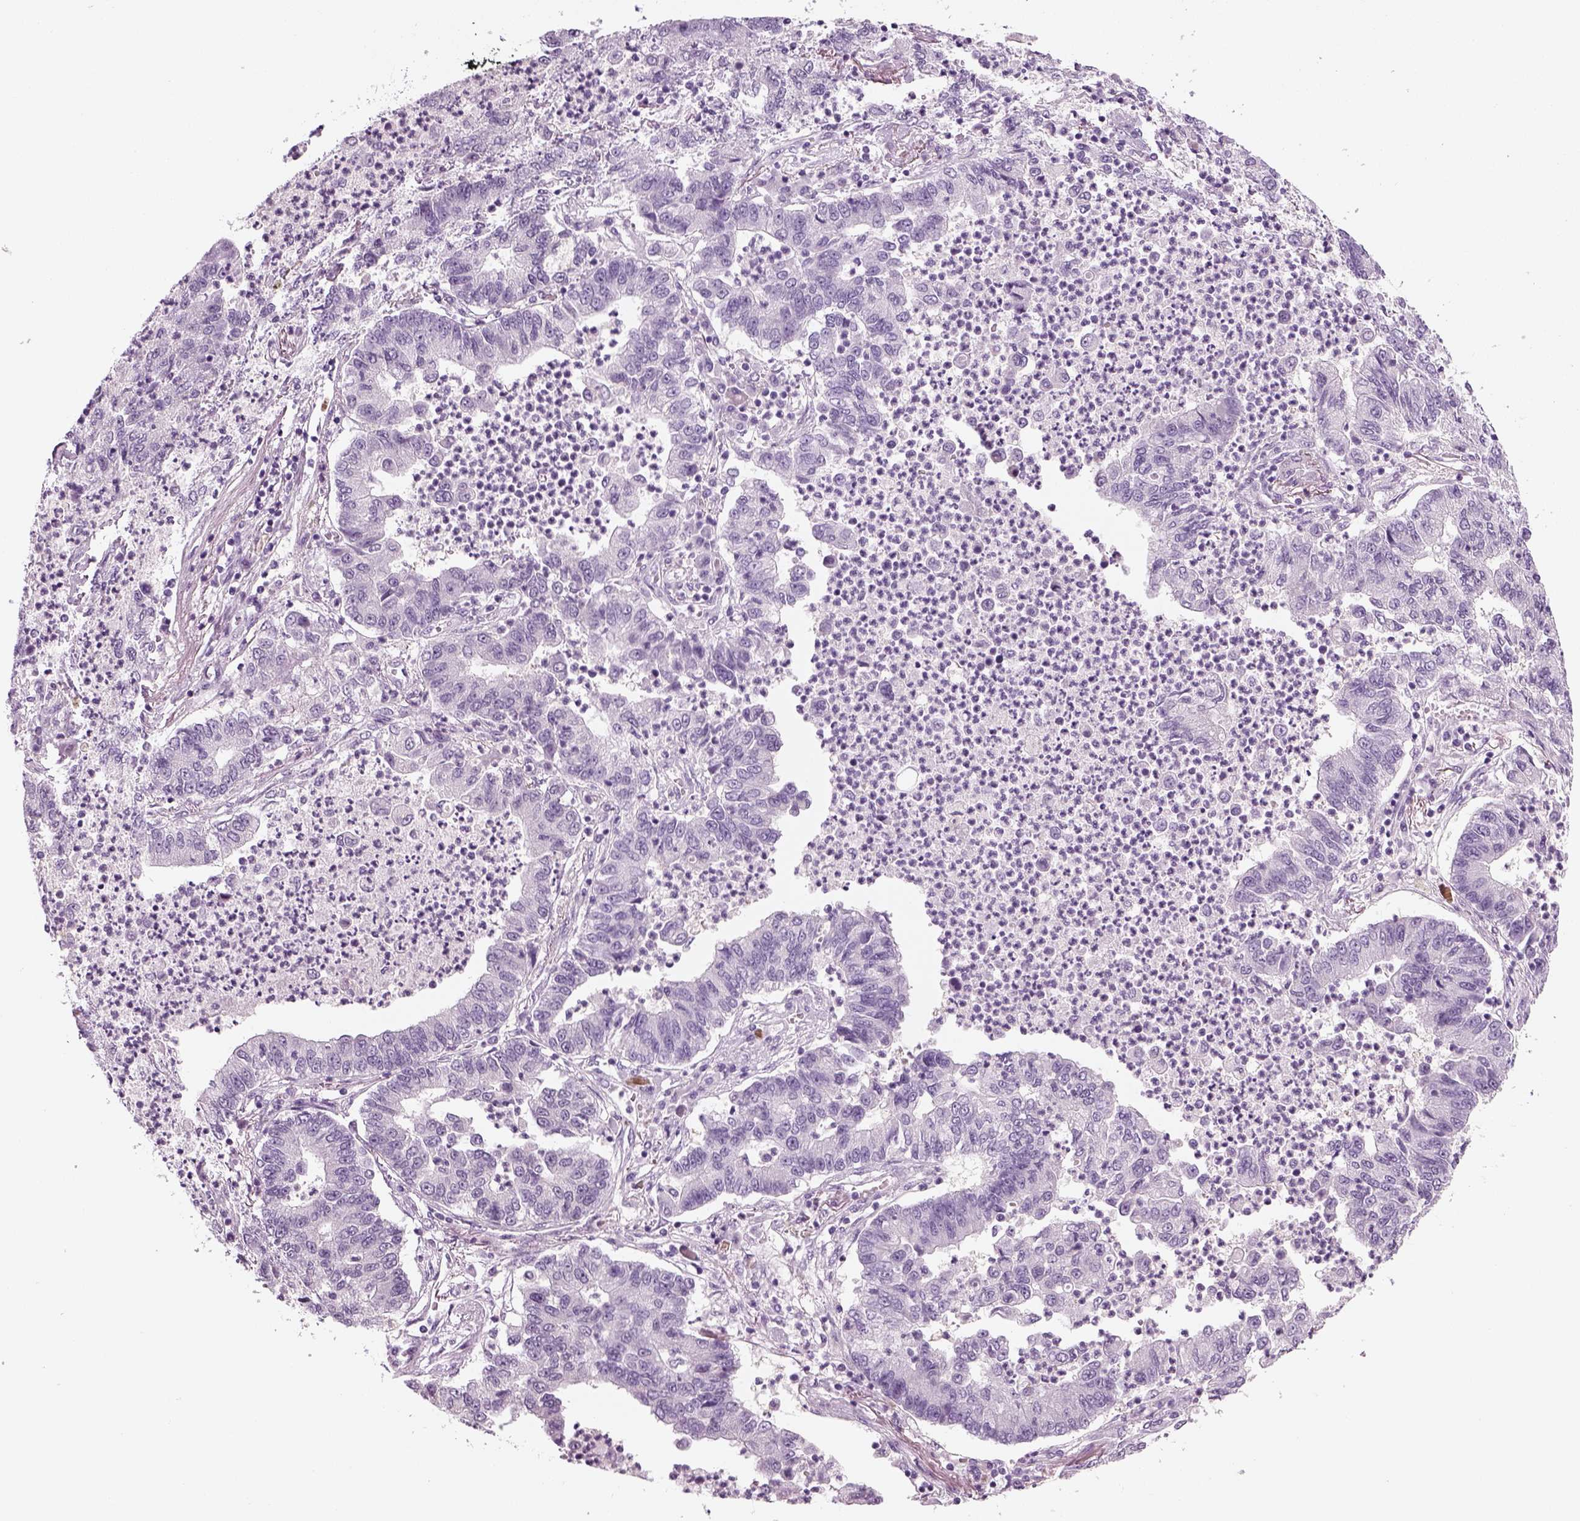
{"staining": {"intensity": "negative", "quantity": "none", "location": "none"}, "tissue": "lung cancer", "cell_type": "Tumor cells", "image_type": "cancer", "snomed": [{"axis": "morphology", "description": "Adenocarcinoma, NOS"}, {"axis": "topography", "description": "Lung"}], "caption": "Immunohistochemistry of human adenocarcinoma (lung) displays no staining in tumor cells.", "gene": "KRT75", "patient": {"sex": "female", "age": 57}}